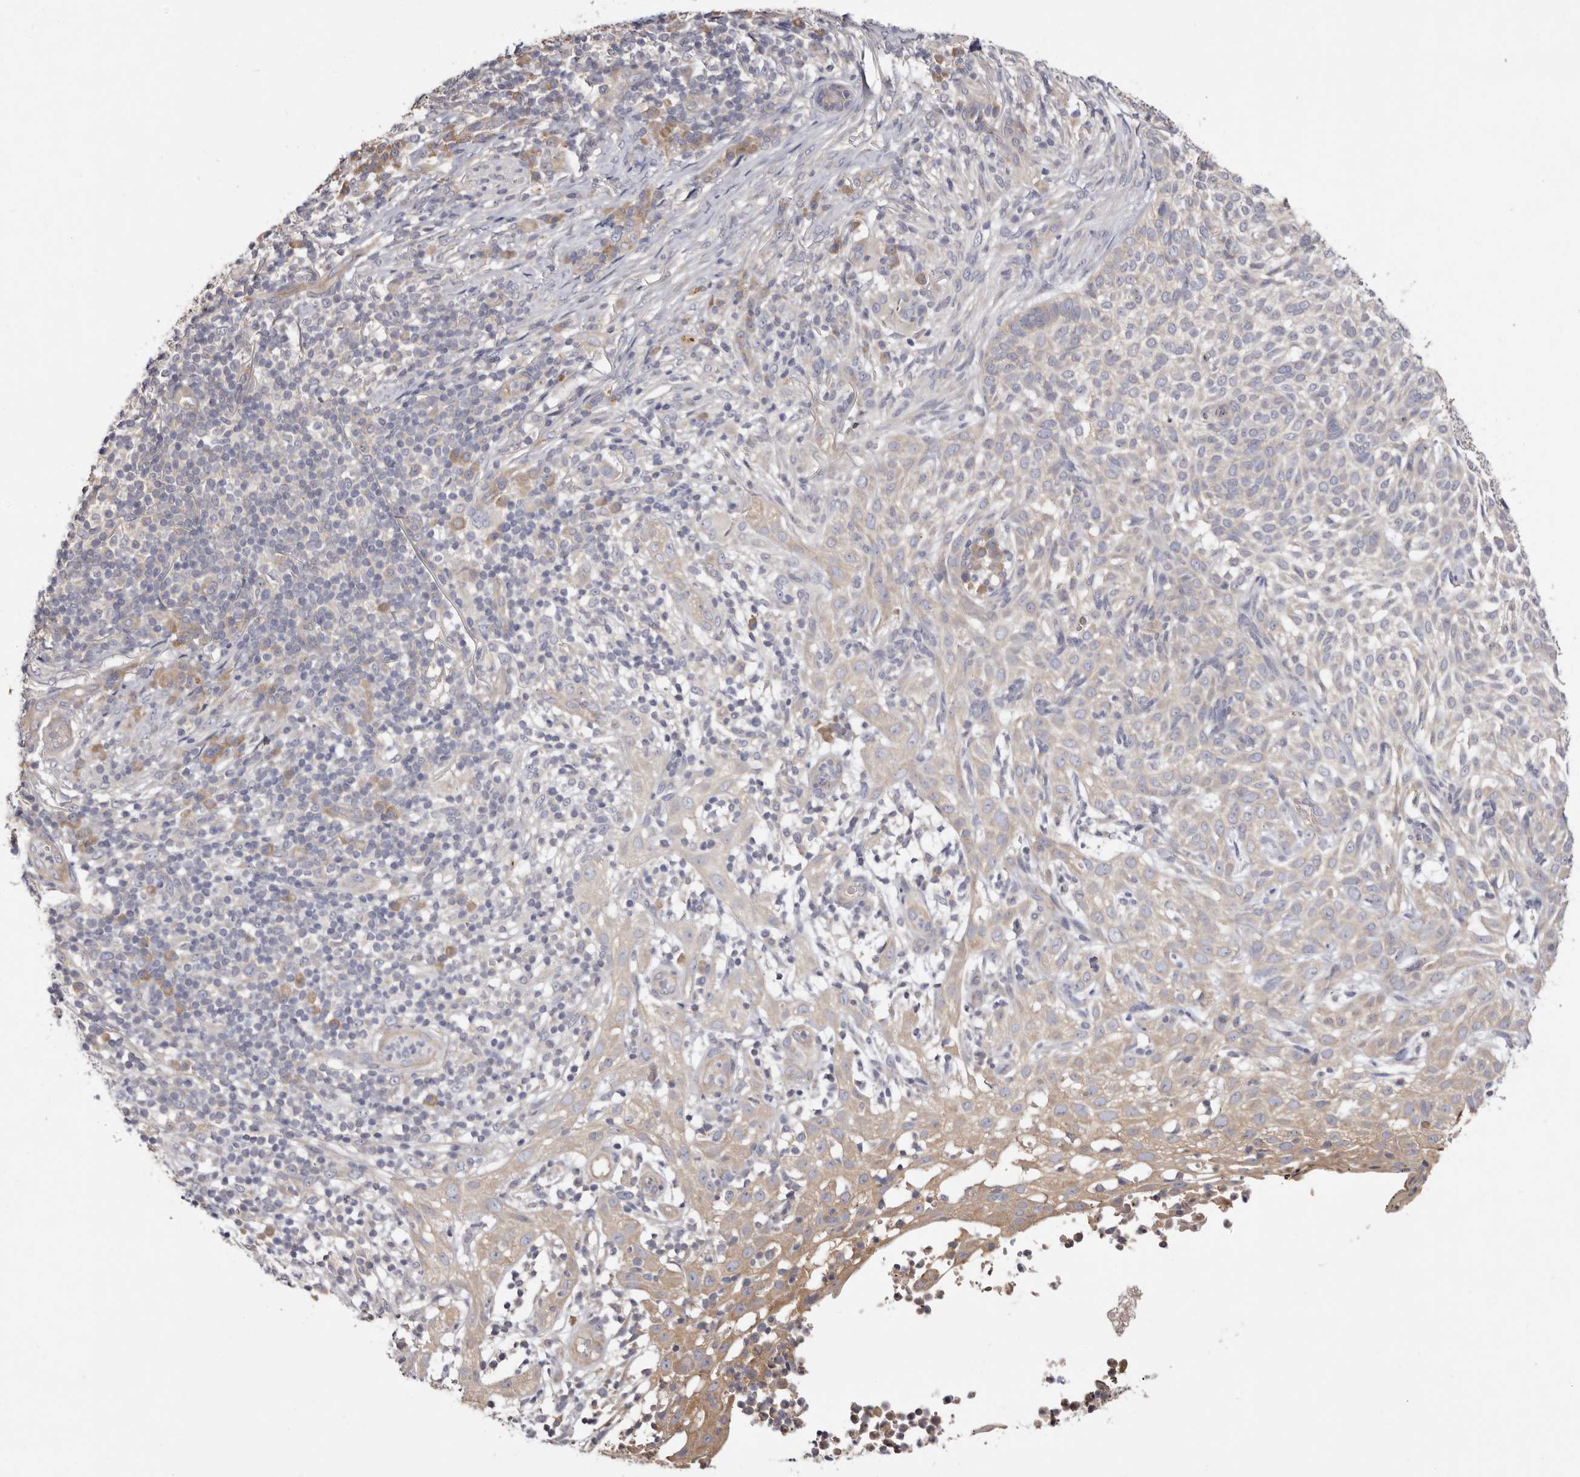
{"staining": {"intensity": "weak", "quantity": "<25%", "location": "cytoplasmic/membranous"}, "tissue": "skin cancer", "cell_type": "Tumor cells", "image_type": "cancer", "snomed": [{"axis": "morphology", "description": "Basal cell carcinoma"}, {"axis": "topography", "description": "Skin"}], "caption": "Histopathology image shows no protein staining in tumor cells of basal cell carcinoma (skin) tissue. (IHC, brightfield microscopy, high magnification).", "gene": "FAM167B", "patient": {"sex": "female", "age": 64}}